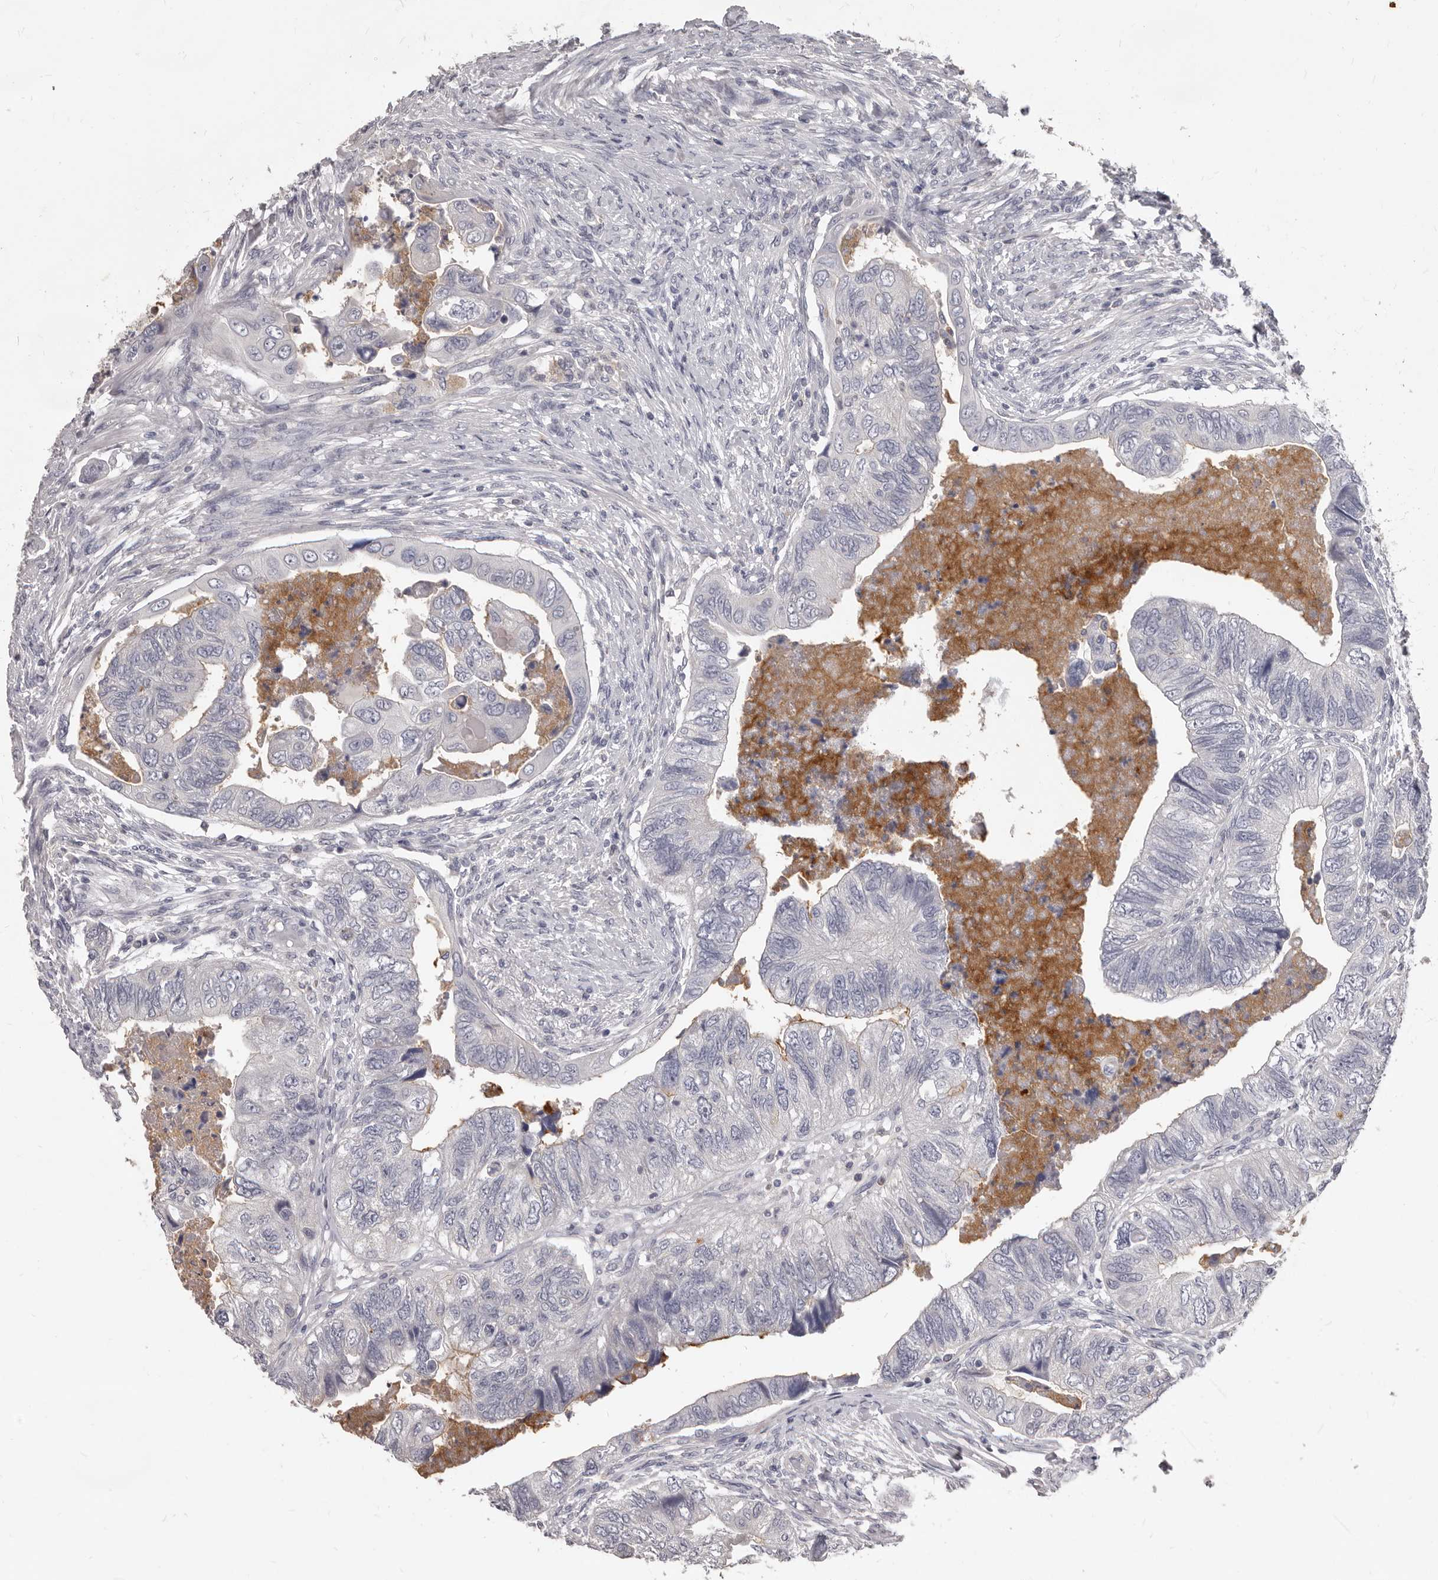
{"staining": {"intensity": "negative", "quantity": "none", "location": "none"}, "tissue": "colorectal cancer", "cell_type": "Tumor cells", "image_type": "cancer", "snomed": [{"axis": "morphology", "description": "Adenocarcinoma, NOS"}, {"axis": "topography", "description": "Rectum"}], "caption": "A high-resolution micrograph shows IHC staining of adenocarcinoma (colorectal), which shows no significant expression in tumor cells.", "gene": "GPRC5C", "patient": {"sex": "male", "age": 63}}